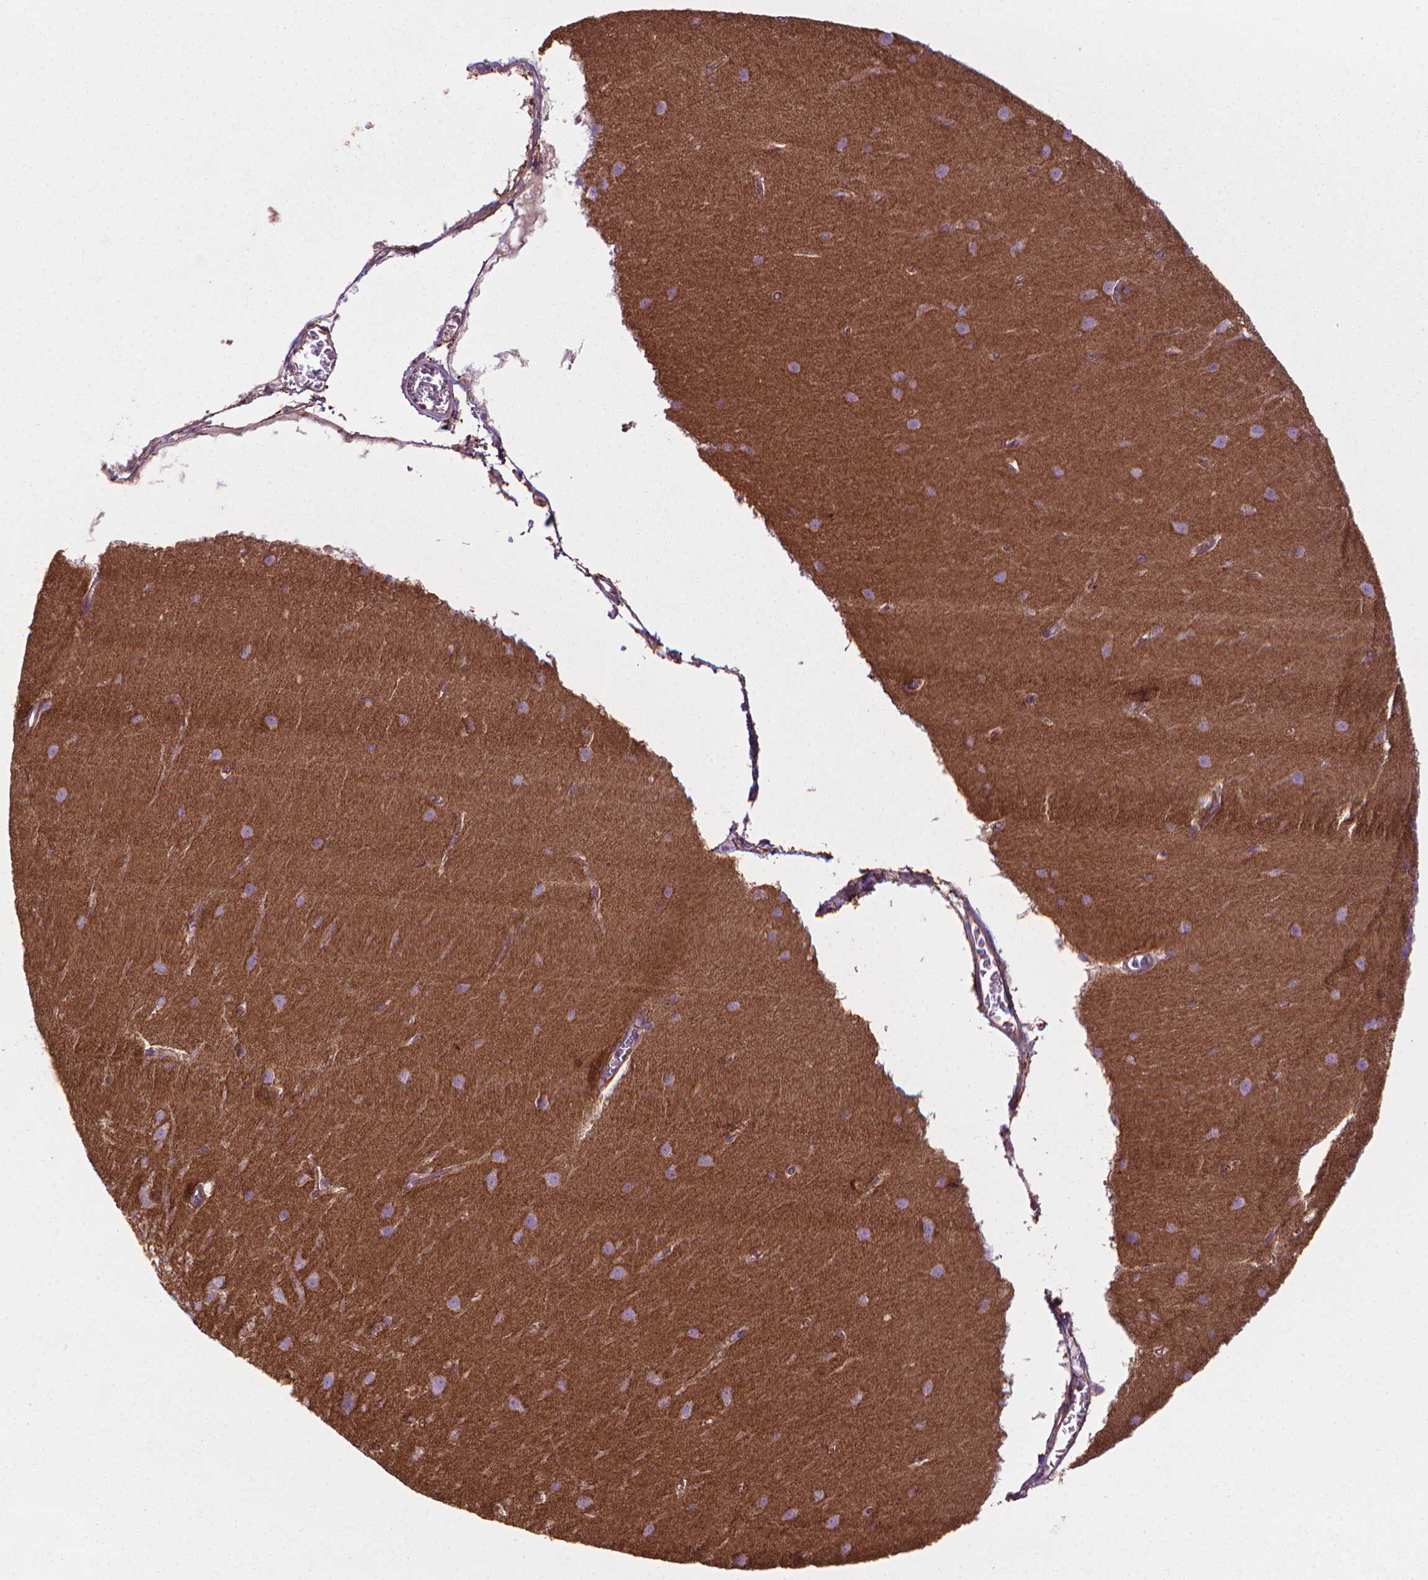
{"staining": {"intensity": "negative", "quantity": "none", "location": "none"}, "tissue": "cerebellum", "cell_type": "Cells in granular layer", "image_type": "normal", "snomed": [{"axis": "morphology", "description": "Normal tissue, NOS"}, {"axis": "topography", "description": "Cerebellum"}], "caption": "Benign cerebellum was stained to show a protein in brown. There is no significant expression in cells in granular layer. The staining is performed using DAB (3,3'-diaminobenzidine) brown chromogen with nuclei counter-stained in using hematoxylin.", "gene": "TENT5A", "patient": {"sex": "female", "age": 19}}